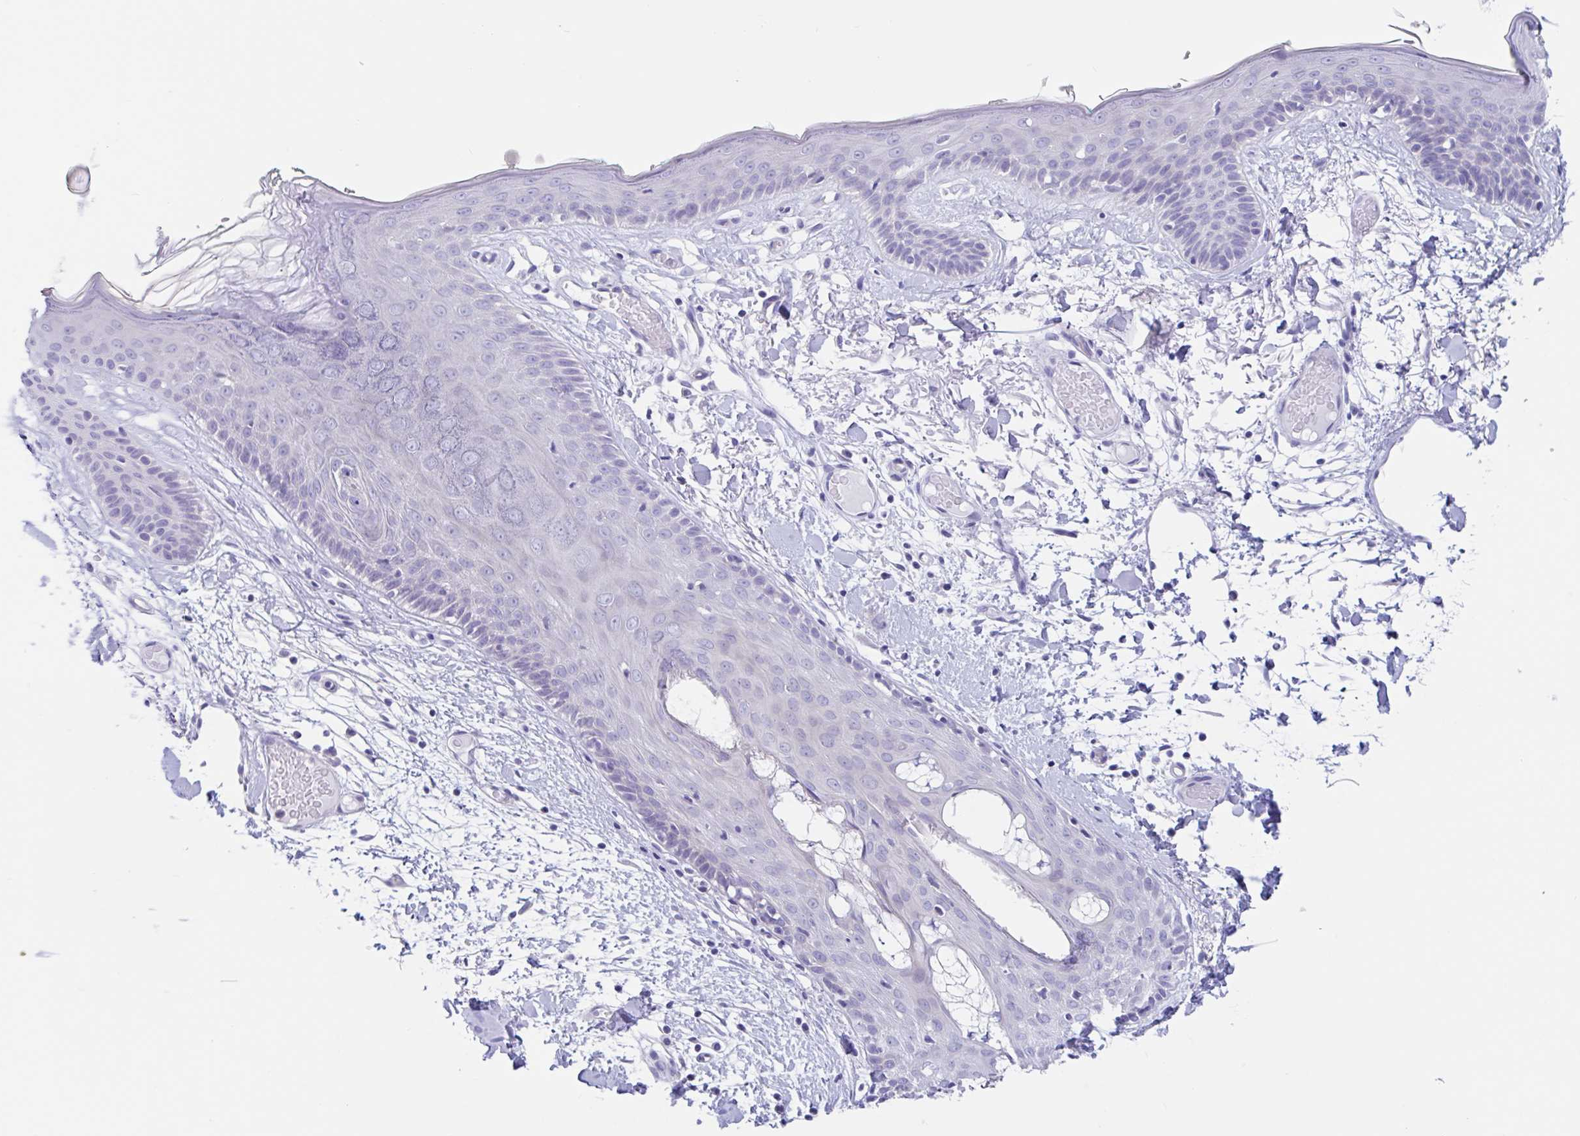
{"staining": {"intensity": "negative", "quantity": "none", "location": "none"}, "tissue": "skin", "cell_type": "Fibroblasts", "image_type": "normal", "snomed": [{"axis": "morphology", "description": "Normal tissue, NOS"}, {"axis": "topography", "description": "Skin"}], "caption": "Immunohistochemistry of unremarkable human skin displays no expression in fibroblasts. (Stains: DAB immunohistochemistry (IHC) with hematoxylin counter stain, Microscopy: brightfield microscopy at high magnification).", "gene": "OR6N2", "patient": {"sex": "male", "age": 79}}